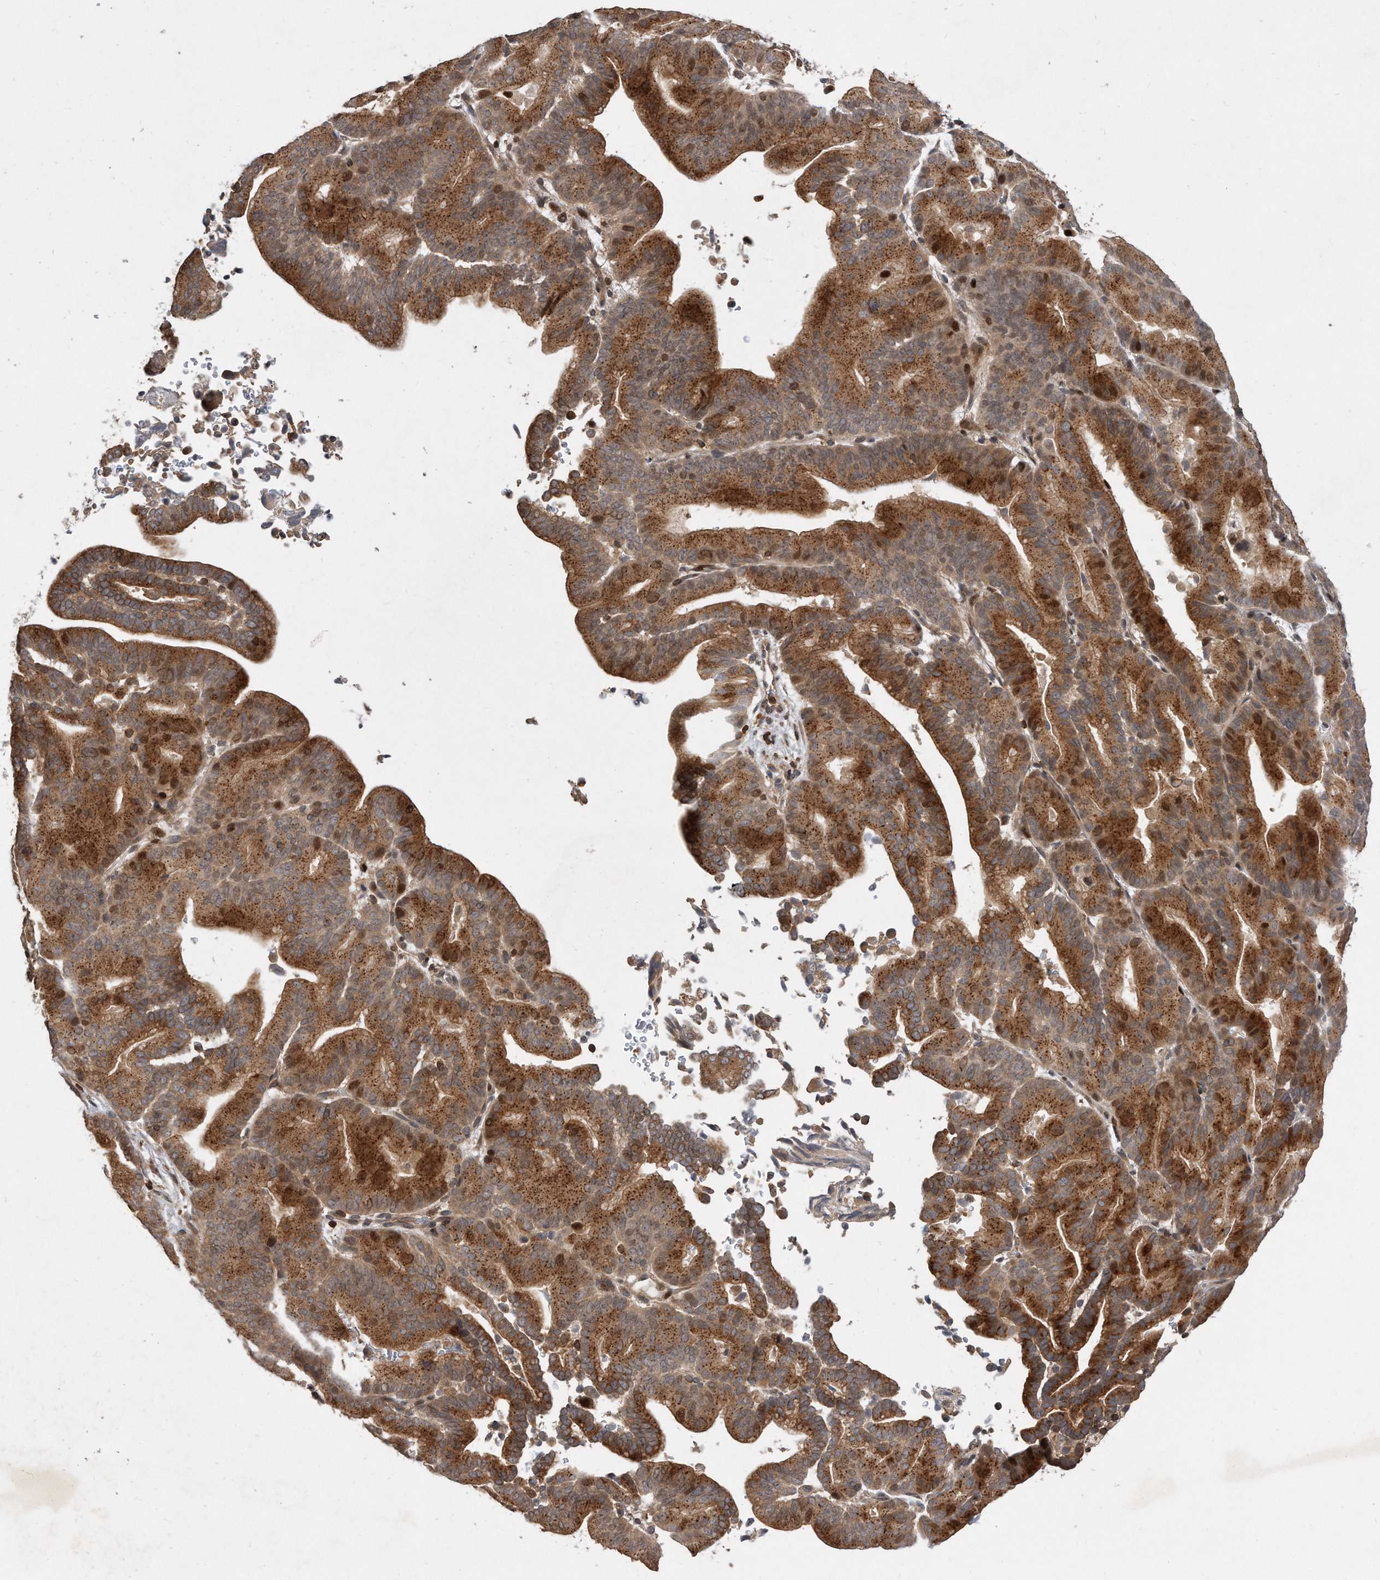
{"staining": {"intensity": "strong", "quantity": ">75%", "location": "cytoplasmic/membranous"}, "tissue": "liver cancer", "cell_type": "Tumor cells", "image_type": "cancer", "snomed": [{"axis": "morphology", "description": "Cholangiocarcinoma"}, {"axis": "topography", "description": "Liver"}], "caption": "The image exhibits immunohistochemical staining of liver cholangiocarcinoma. There is strong cytoplasmic/membranous expression is identified in about >75% of tumor cells.", "gene": "PGBD2", "patient": {"sex": "female", "age": 75}}